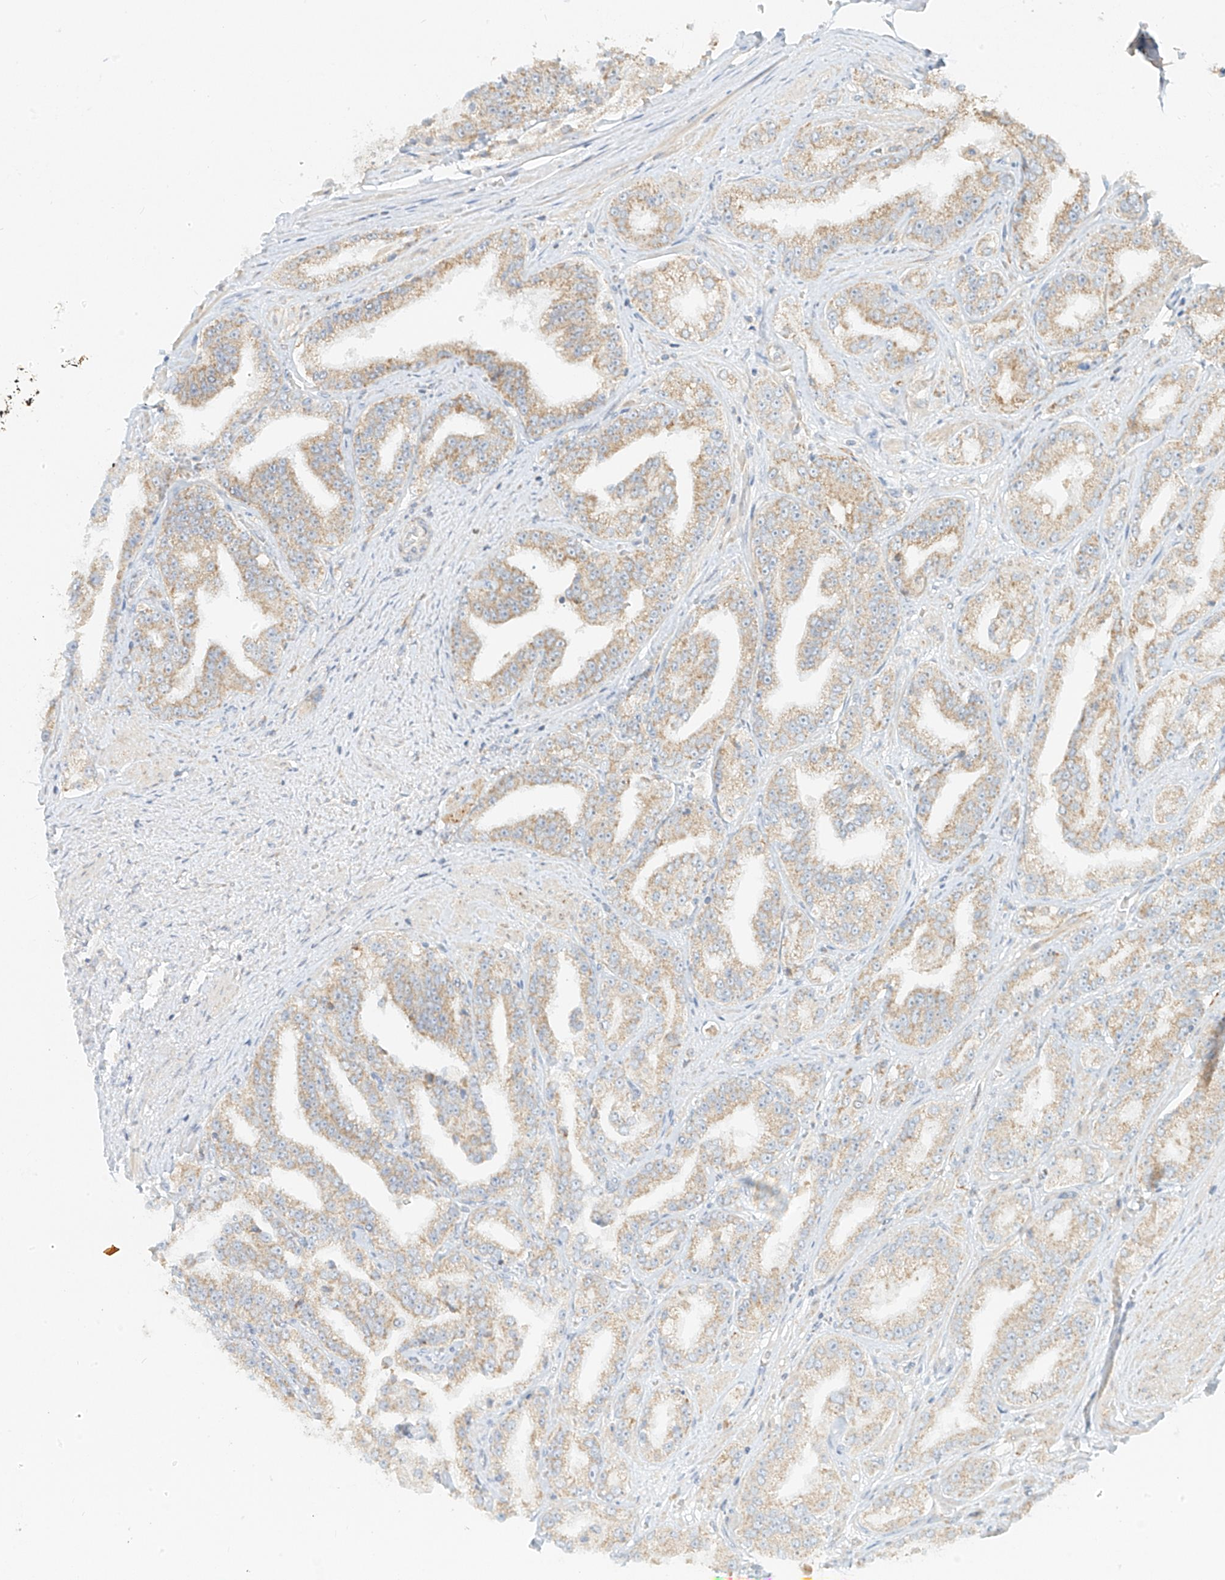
{"staining": {"intensity": "weak", "quantity": ">75%", "location": "cytoplasmic/membranous"}, "tissue": "prostate cancer", "cell_type": "Tumor cells", "image_type": "cancer", "snomed": [{"axis": "morphology", "description": "Adenocarcinoma, High grade"}, {"axis": "topography", "description": "Prostate"}], "caption": "This photomicrograph shows IHC staining of prostate cancer (adenocarcinoma (high-grade)), with low weak cytoplasmic/membranous staining in about >75% of tumor cells.", "gene": "ZIM3", "patient": {"sex": "male", "age": 71}}